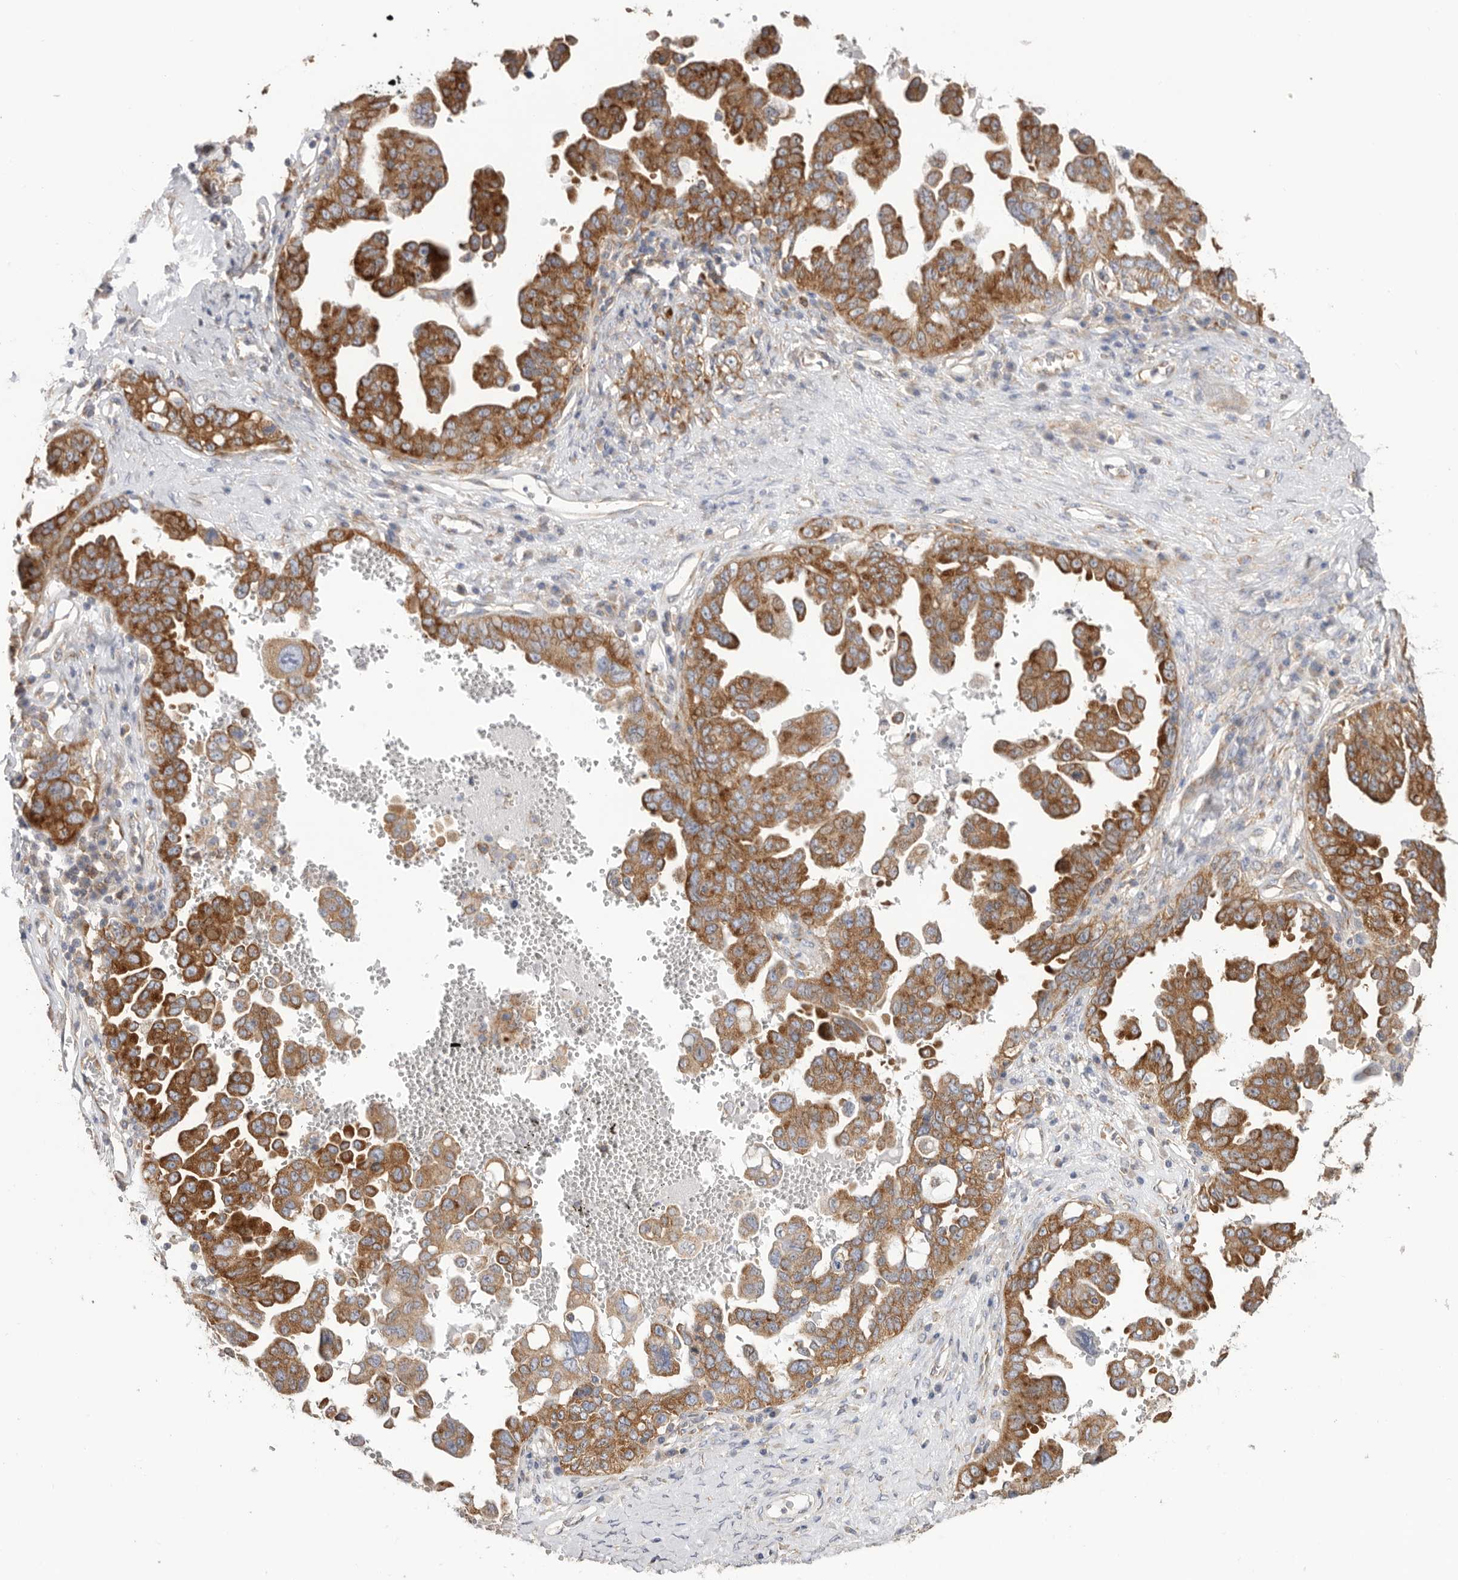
{"staining": {"intensity": "moderate", "quantity": ">75%", "location": "cytoplasmic/membranous"}, "tissue": "ovarian cancer", "cell_type": "Tumor cells", "image_type": "cancer", "snomed": [{"axis": "morphology", "description": "Carcinoma, endometroid"}, {"axis": "topography", "description": "Ovary"}], "caption": "IHC photomicrograph of neoplastic tissue: human ovarian cancer (endometroid carcinoma) stained using IHC shows medium levels of moderate protein expression localized specifically in the cytoplasmic/membranous of tumor cells, appearing as a cytoplasmic/membranous brown color.", "gene": "SERBP1", "patient": {"sex": "female", "age": 62}}